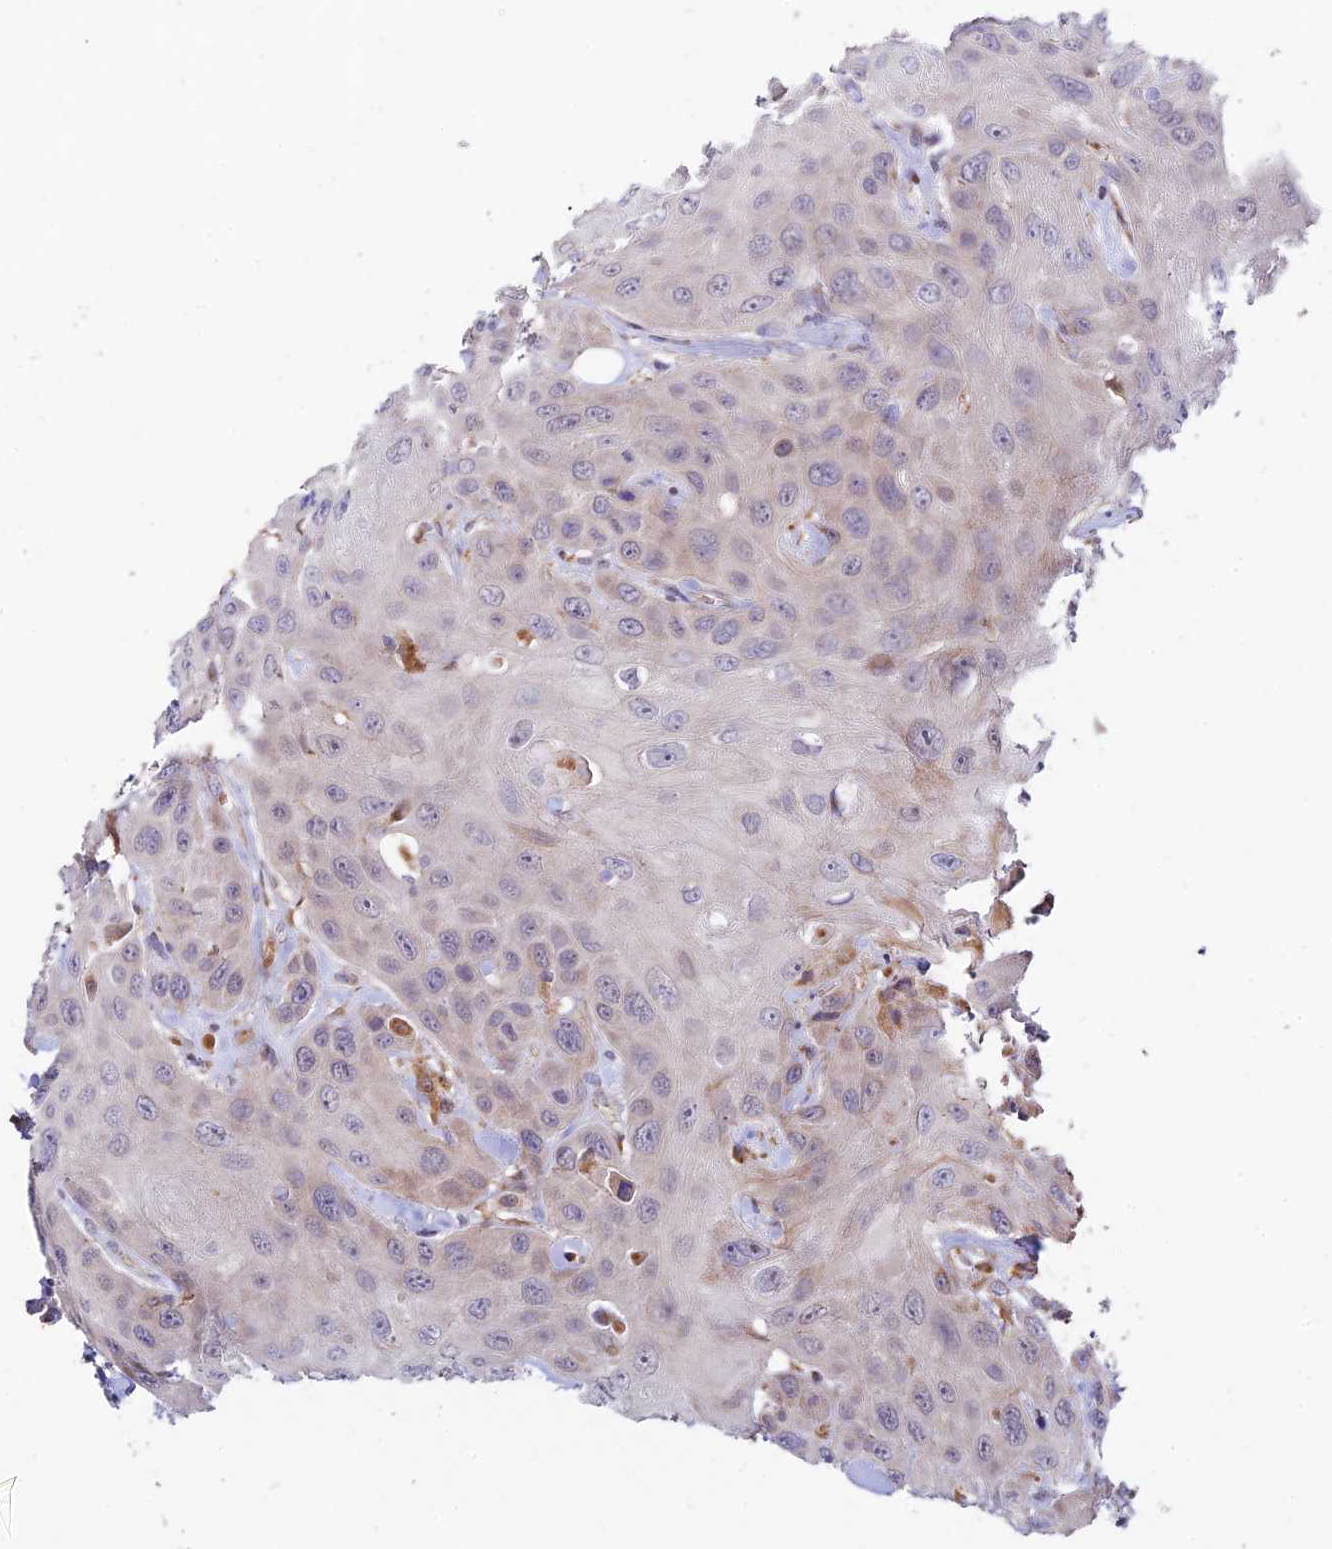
{"staining": {"intensity": "negative", "quantity": "none", "location": "none"}, "tissue": "head and neck cancer", "cell_type": "Tumor cells", "image_type": "cancer", "snomed": [{"axis": "morphology", "description": "Squamous cell carcinoma, NOS"}, {"axis": "topography", "description": "Head-Neck"}], "caption": "A histopathology image of squamous cell carcinoma (head and neck) stained for a protein demonstrates no brown staining in tumor cells.", "gene": "FUOM", "patient": {"sex": "male", "age": 81}}